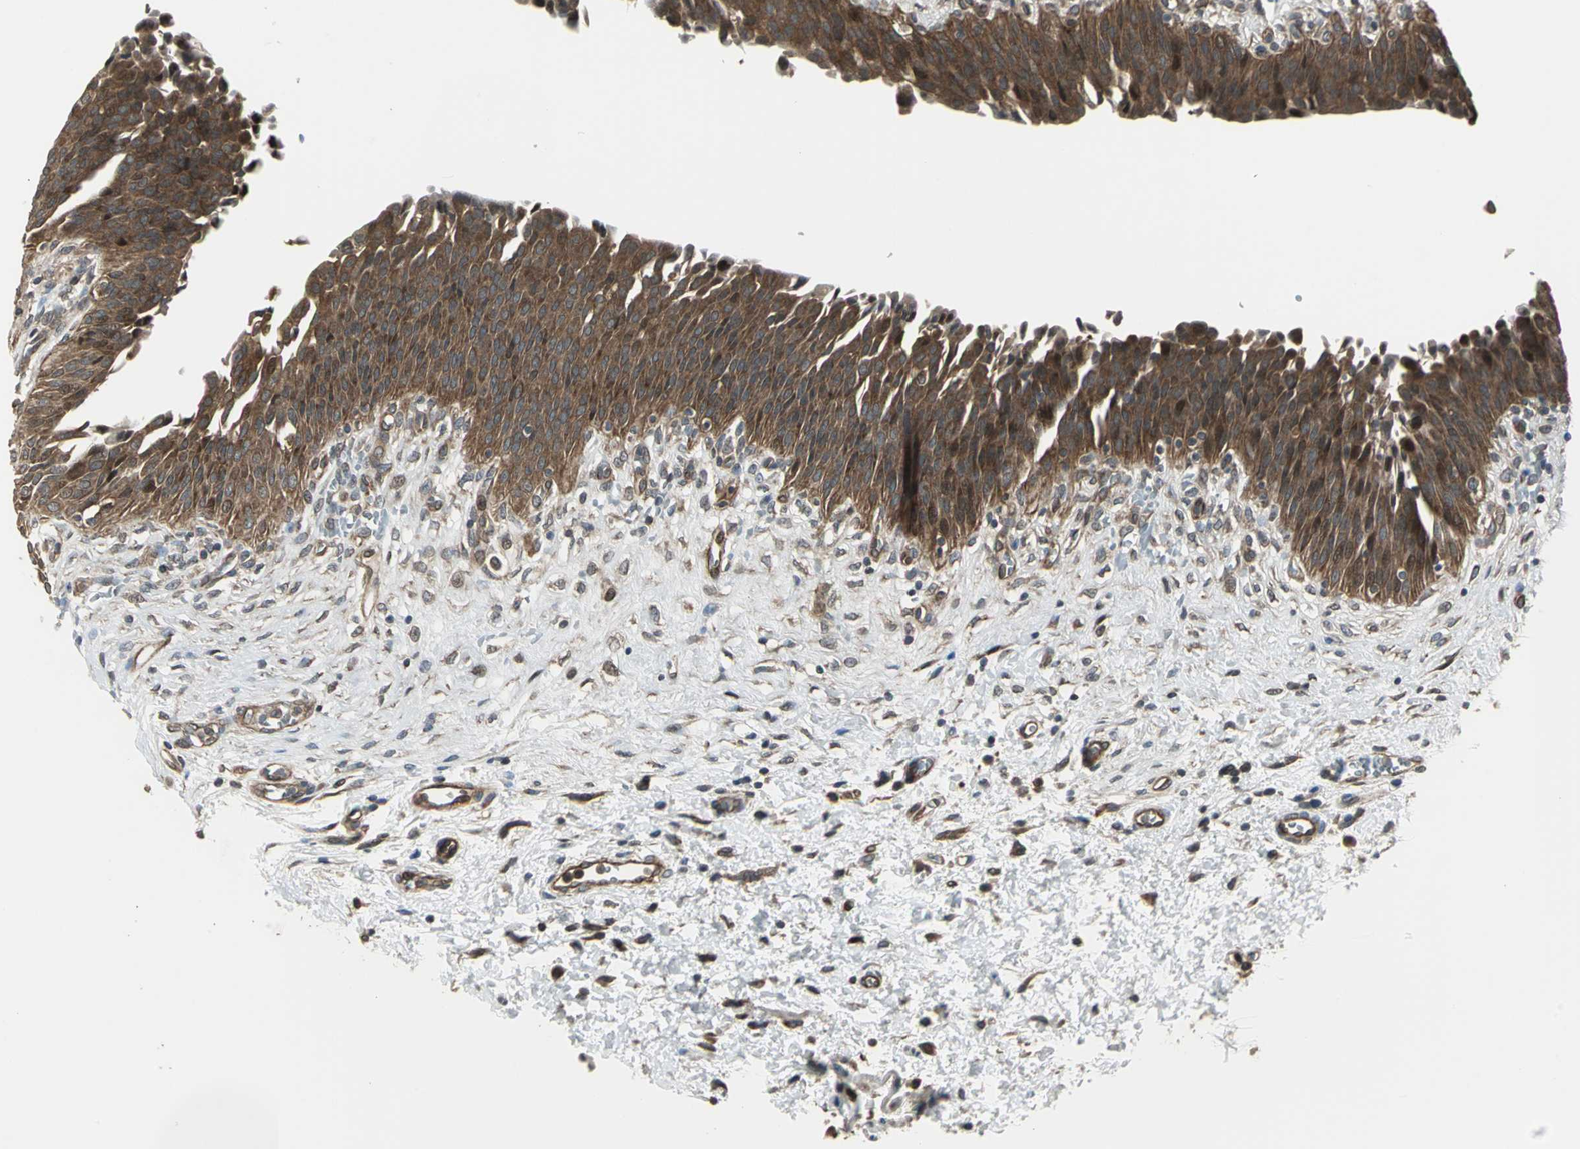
{"staining": {"intensity": "strong", "quantity": ">75%", "location": "cytoplasmic/membranous"}, "tissue": "urinary bladder", "cell_type": "Urothelial cells", "image_type": "normal", "snomed": [{"axis": "morphology", "description": "Normal tissue, NOS"}, {"axis": "morphology", "description": "Dysplasia, NOS"}, {"axis": "topography", "description": "Urinary bladder"}], "caption": "Strong cytoplasmic/membranous positivity is identified in about >75% of urothelial cells in unremarkable urinary bladder.", "gene": "PFDN1", "patient": {"sex": "male", "age": 35}}